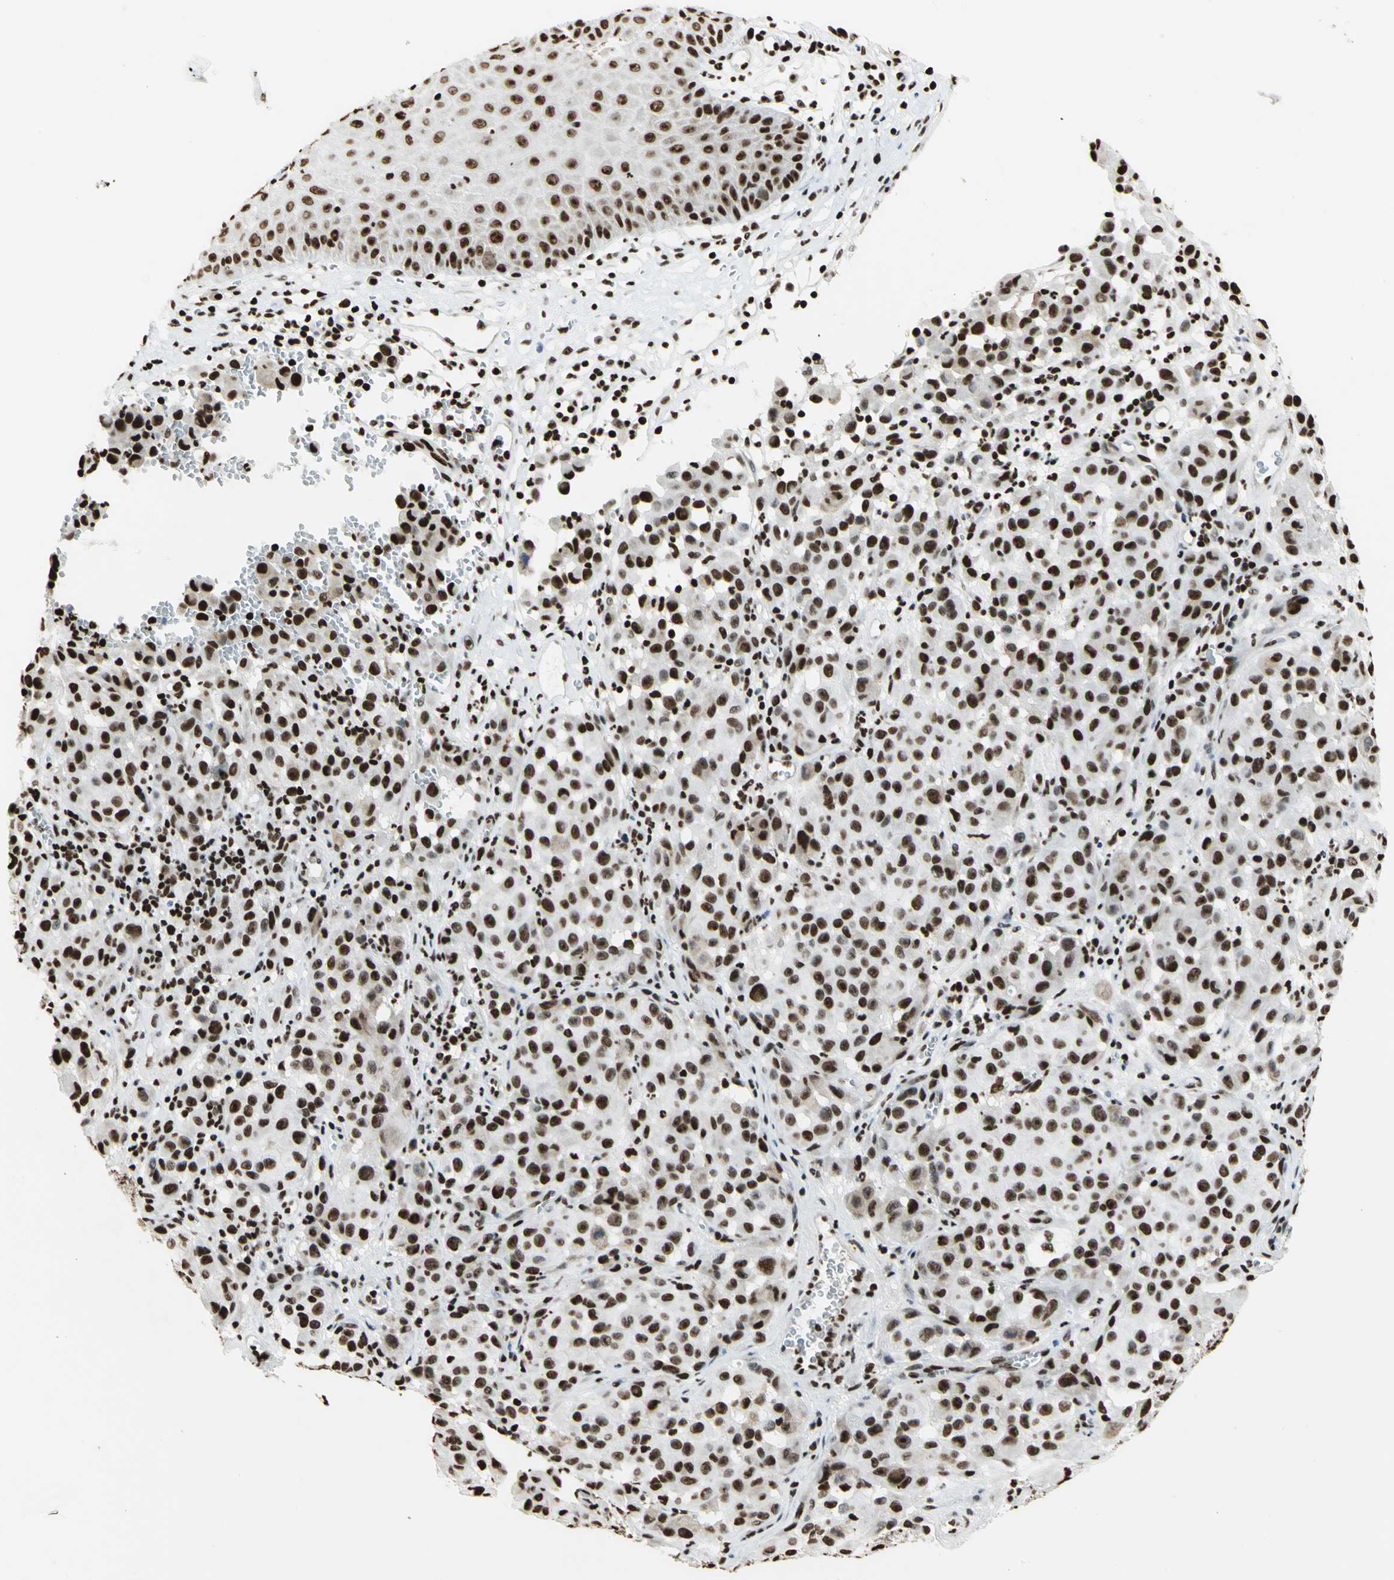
{"staining": {"intensity": "strong", "quantity": ">75%", "location": "nuclear"}, "tissue": "melanoma", "cell_type": "Tumor cells", "image_type": "cancer", "snomed": [{"axis": "morphology", "description": "Malignant melanoma, NOS"}, {"axis": "topography", "description": "Skin"}], "caption": "Tumor cells demonstrate high levels of strong nuclear expression in approximately >75% of cells in human malignant melanoma.", "gene": "HMGB1", "patient": {"sex": "female", "age": 21}}